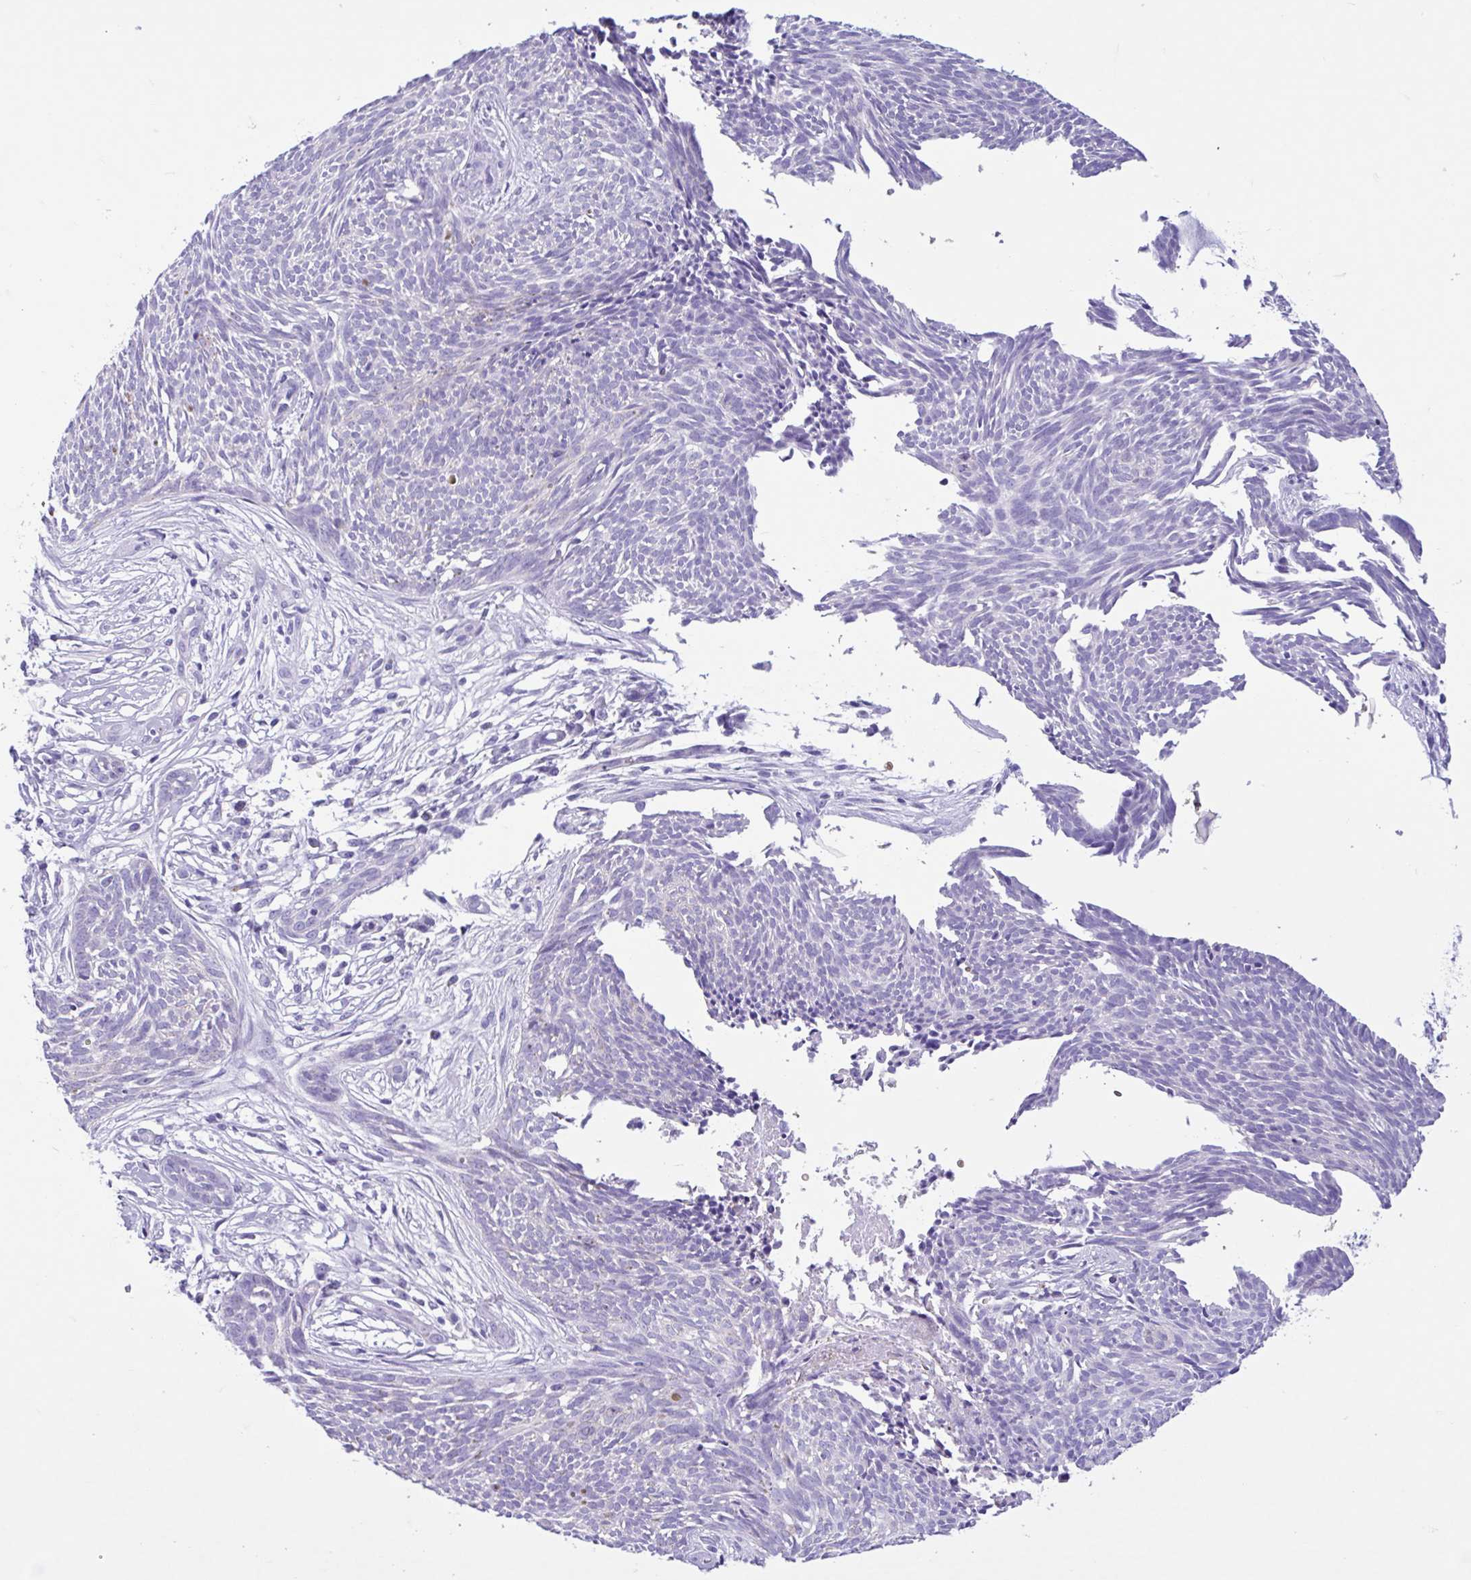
{"staining": {"intensity": "negative", "quantity": "none", "location": "none"}, "tissue": "skin cancer", "cell_type": "Tumor cells", "image_type": "cancer", "snomed": [{"axis": "morphology", "description": "Basal cell carcinoma"}, {"axis": "topography", "description": "Skin"}, {"axis": "topography", "description": "Skin, foot"}], "caption": "There is no significant expression in tumor cells of skin cancer (basal cell carcinoma).", "gene": "TMEM79", "patient": {"sex": "female", "age": 86}}